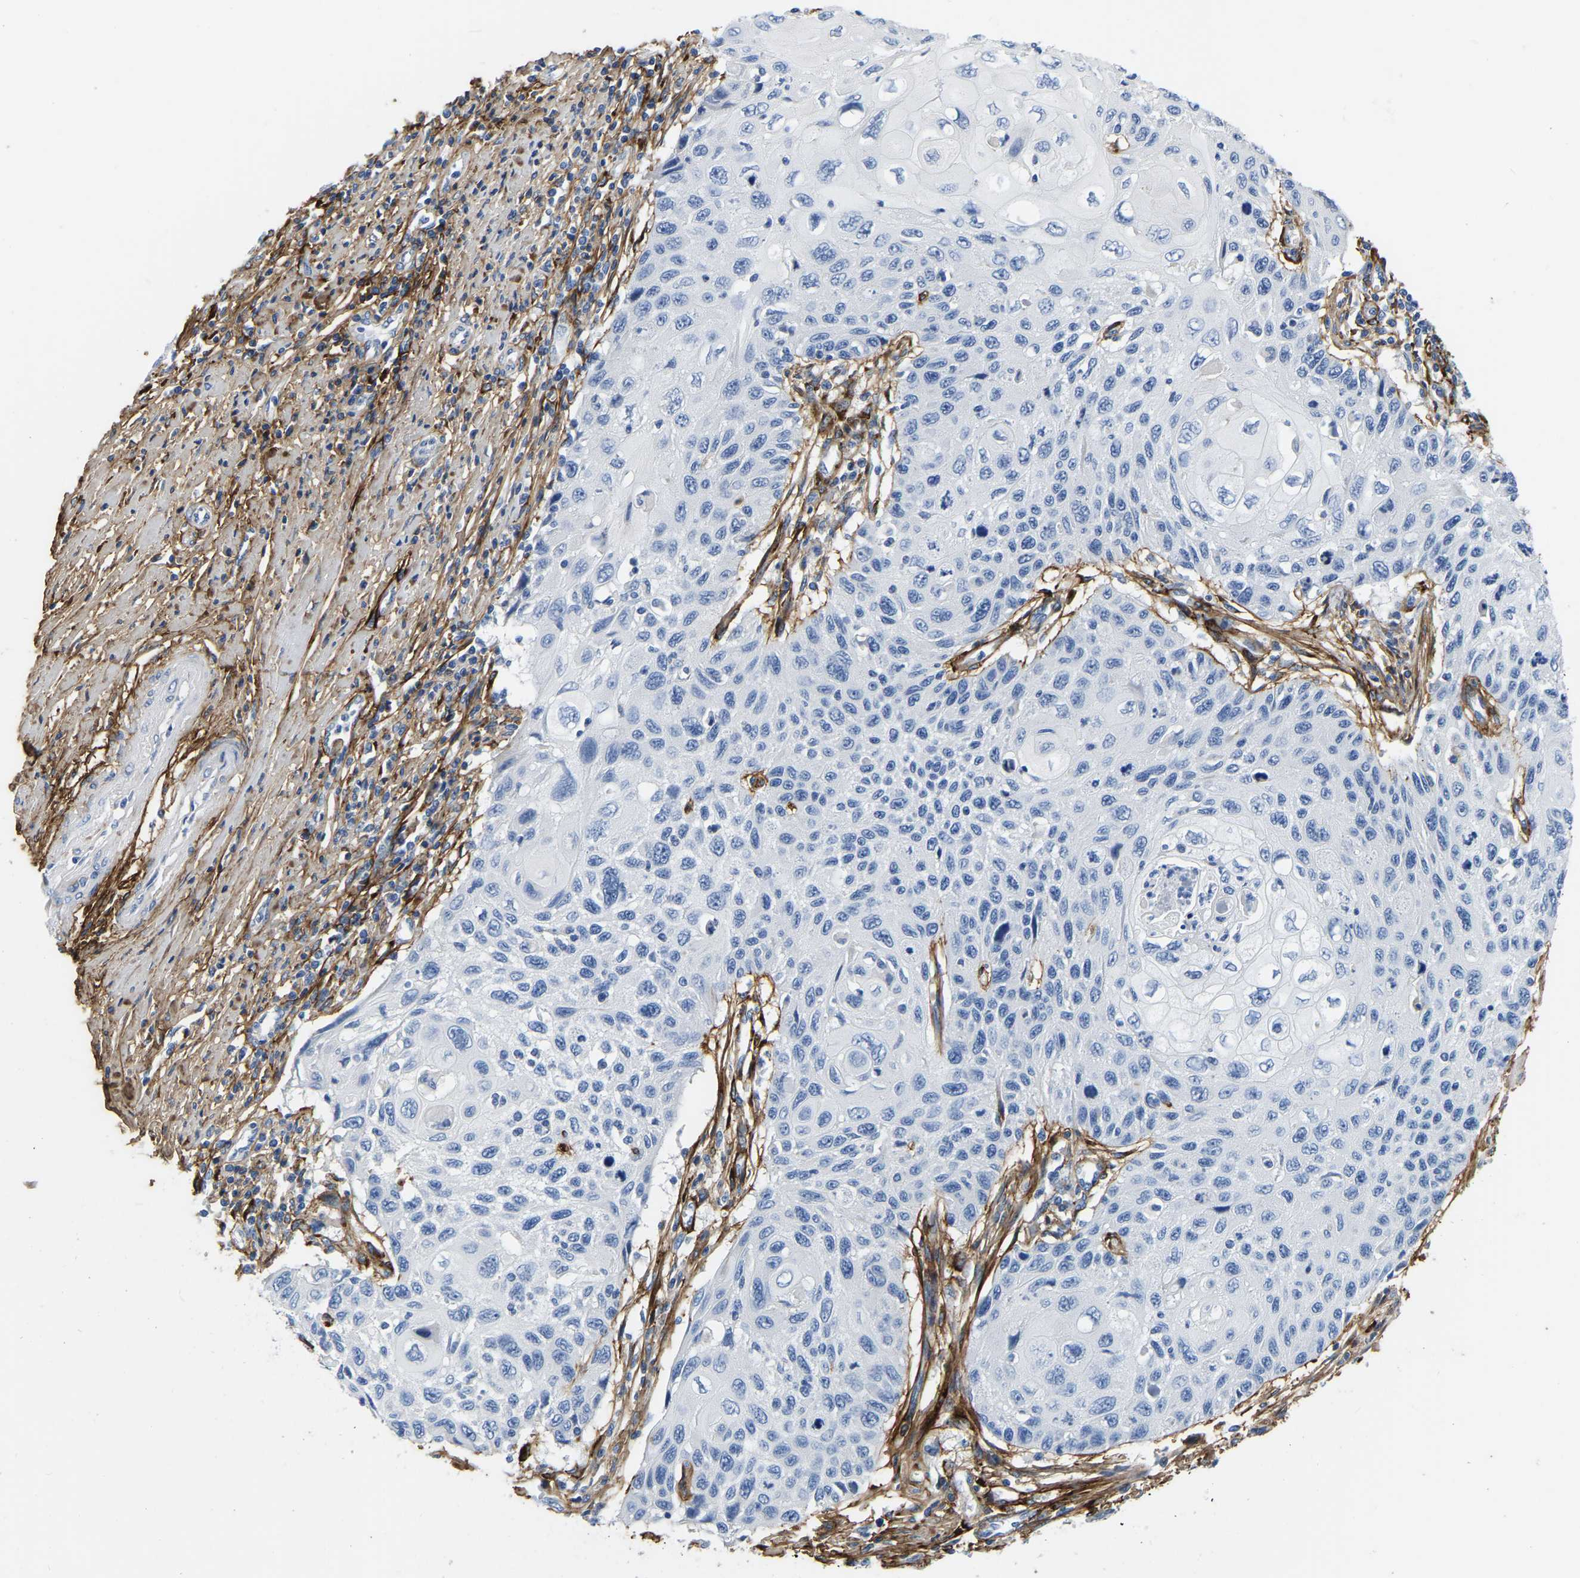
{"staining": {"intensity": "negative", "quantity": "none", "location": "none"}, "tissue": "cervical cancer", "cell_type": "Tumor cells", "image_type": "cancer", "snomed": [{"axis": "morphology", "description": "Squamous cell carcinoma, NOS"}, {"axis": "topography", "description": "Cervix"}], "caption": "Immunohistochemistry photomicrograph of neoplastic tissue: cervical squamous cell carcinoma stained with DAB (3,3'-diaminobenzidine) exhibits no significant protein expression in tumor cells. (DAB immunohistochemistry with hematoxylin counter stain).", "gene": "COL6A1", "patient": {"sex": "female", "age": 70}}